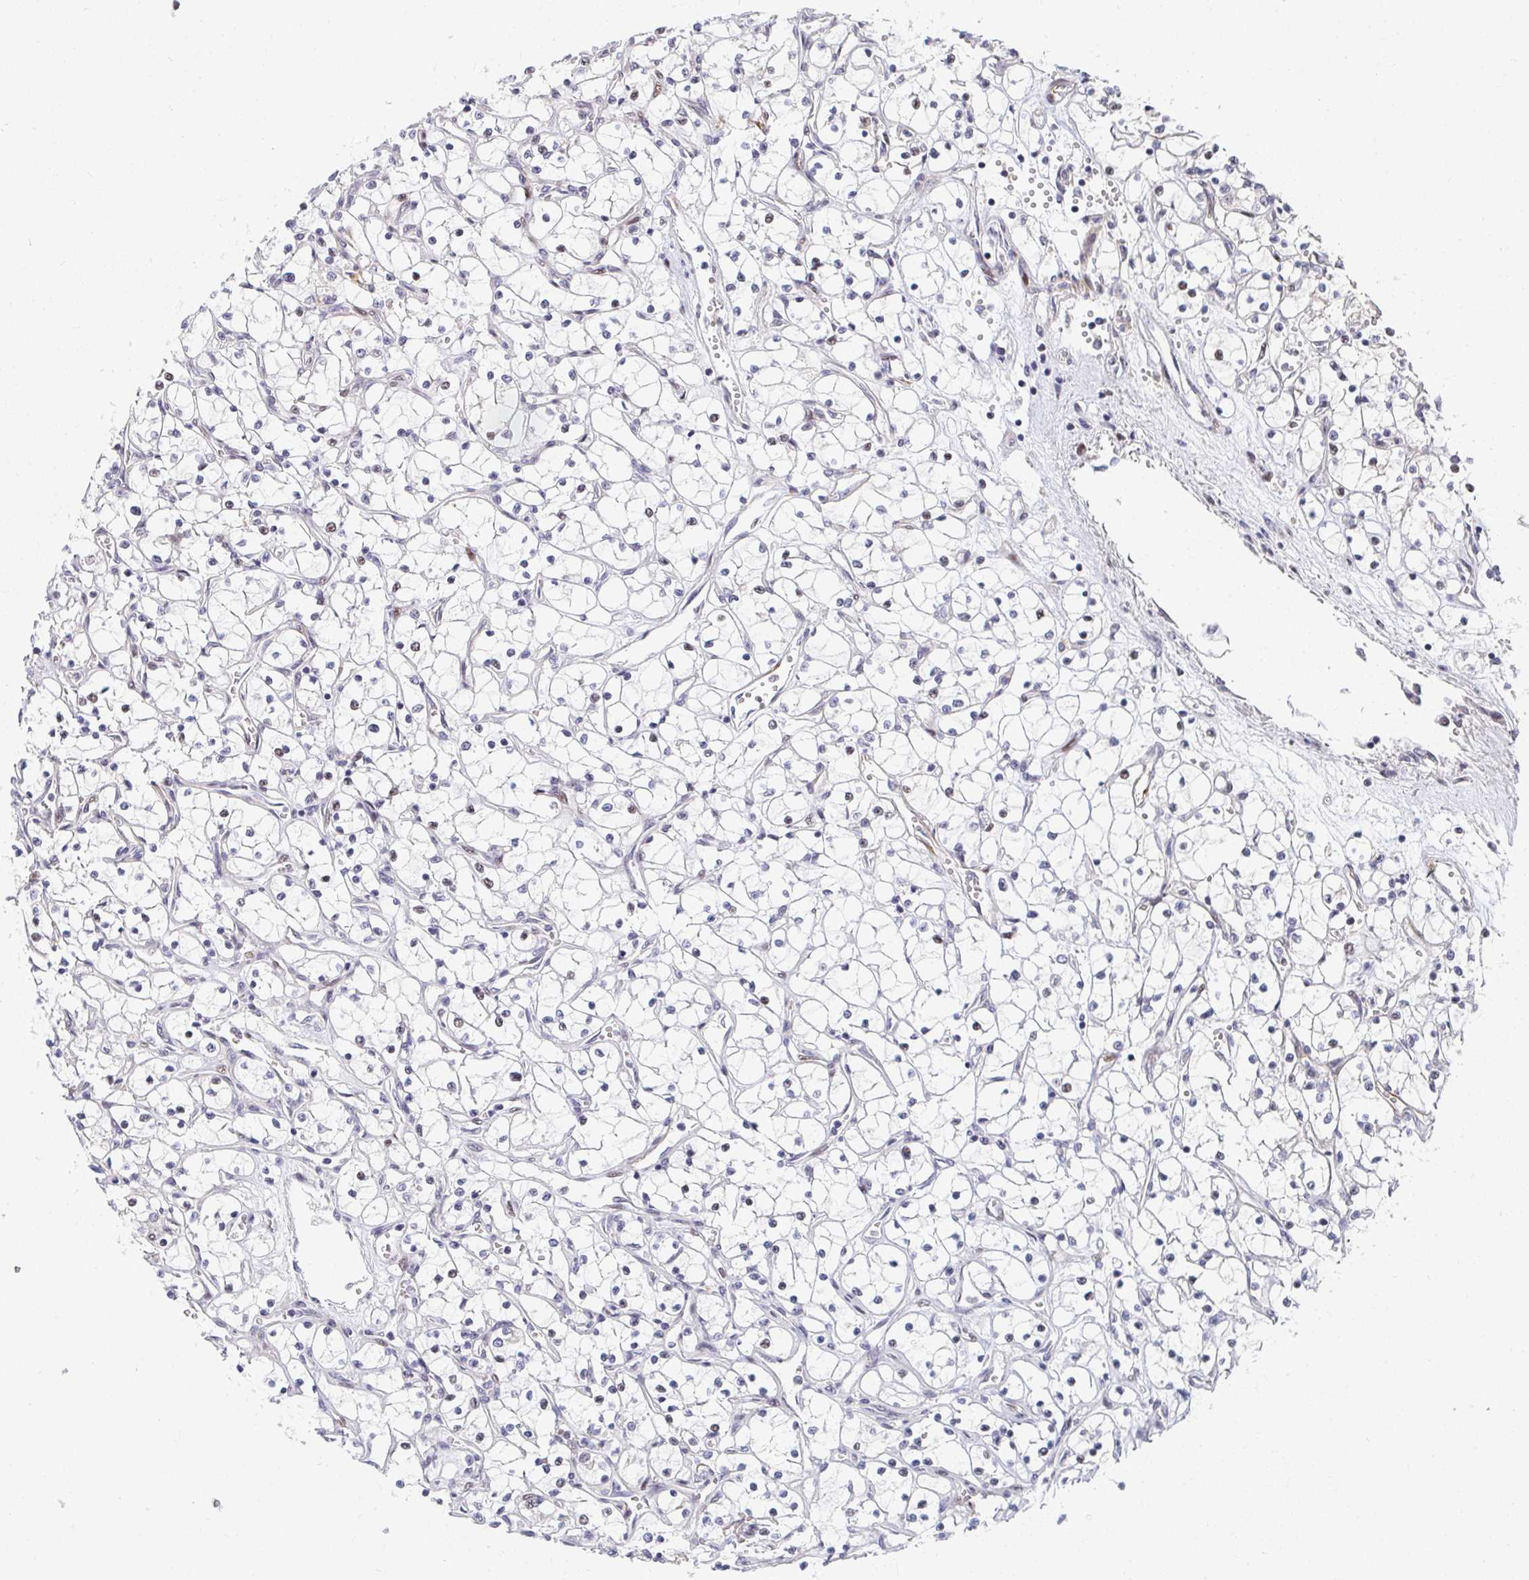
{"staining": {"intensity": "negative", "quantity": "none", "location": "none"}, "tissue": "renal cancer", "cell_type": "Tumor cells", "image_type": "cancer", "snomed": [{"axis": "morphology", "description": "Adenocarcinoma, NOS"}, {"axis": "topography", "description": "Kidney"}], "caption": "Protein analysis of renal adenocarcinoma exhibits no significant expression in tumor cells.", "gene": "ZIC3", "patient": {"sex": "female", "age": 69}}